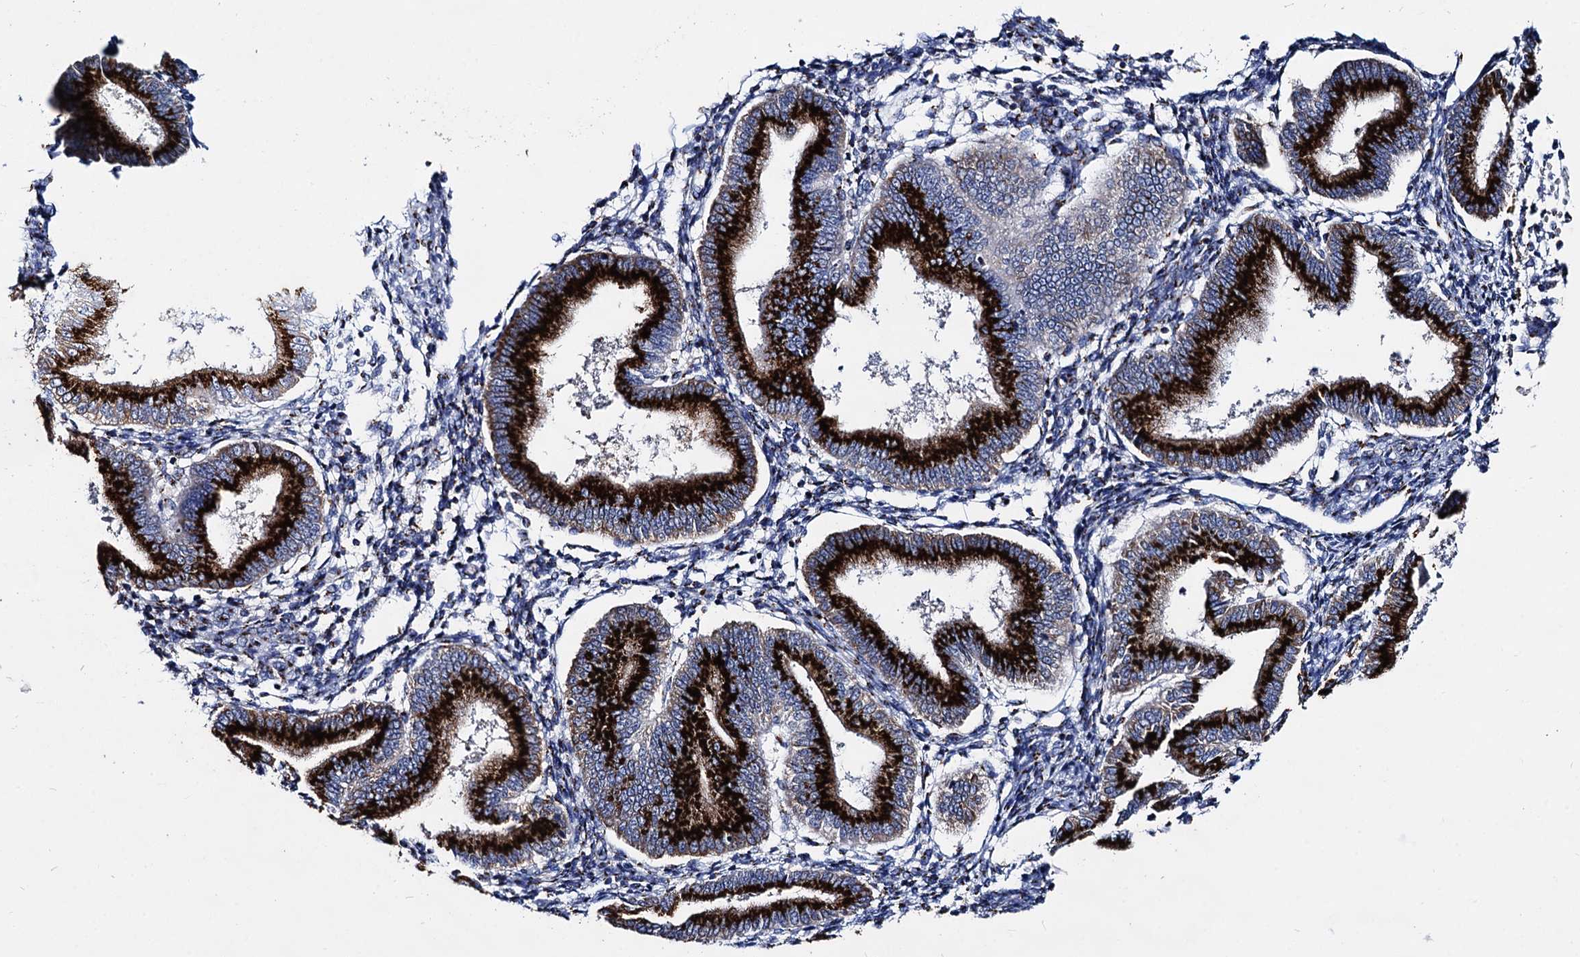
{"staining": {"intensity": "strong", "quantity": "<25%", "location": "cytoplasmic/membranous"}, "tissue": "endometrium", "cell_type": "Cells in endometrial stroma", "image_type": "normal", "snomed": [{"axis": "morphology", "description": "Normal tissue, NOS"}, {"axis": "topography", "description": "Endometrium"}], "caption": "The photomicrograph demonstrates staining of benign endometrium, revealing strong cytoplasmic/membranous protein staining (brown color) within cells in endometrial stroma. (brown staining indicates protein expression, while blue staining denotes nuclei).", "gene": "TM9SF3", "patient": {"sex": "female", "age": 39}}